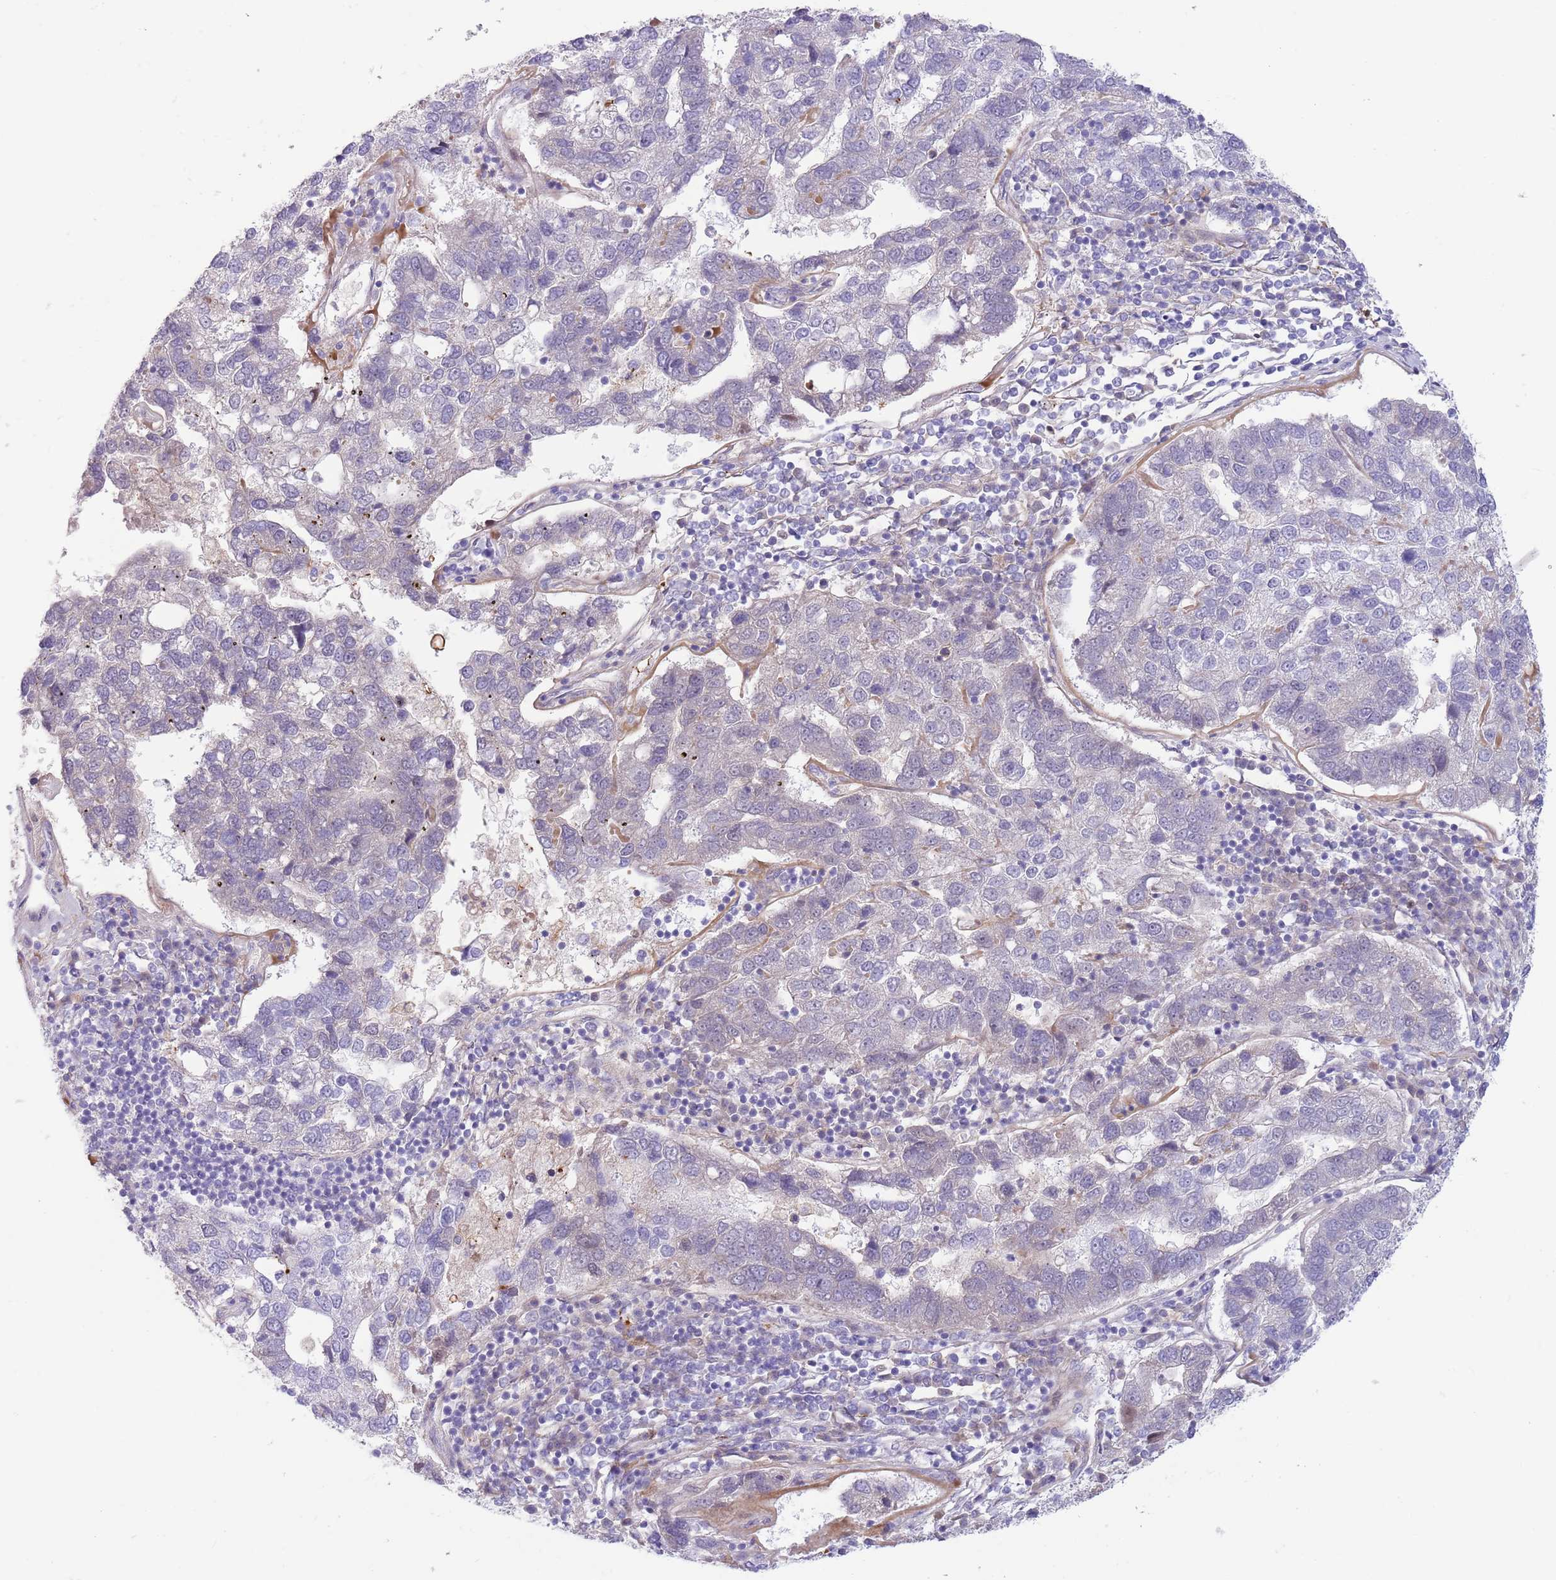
{"staining": {"intensity": "negative", "quantity": "none", "location": "none"}, "tissue": "pancreatic cancer", "cell_type": "Tumor cells", "image_type": "cancer", "snomed": [{"axis": "morphology", "description": "Adenocarcinoma, NOS"}, {"axis": "topography", "description": "Pancreas"}], "caption": "This is an immunohistochemistry (IHC) micrograph of pancreatic cancer (adenocarcinoma). There is no positivity in tumor cells.", "gene": "LEPROTL1", "patient": {"sex": "female", "age": 61}}